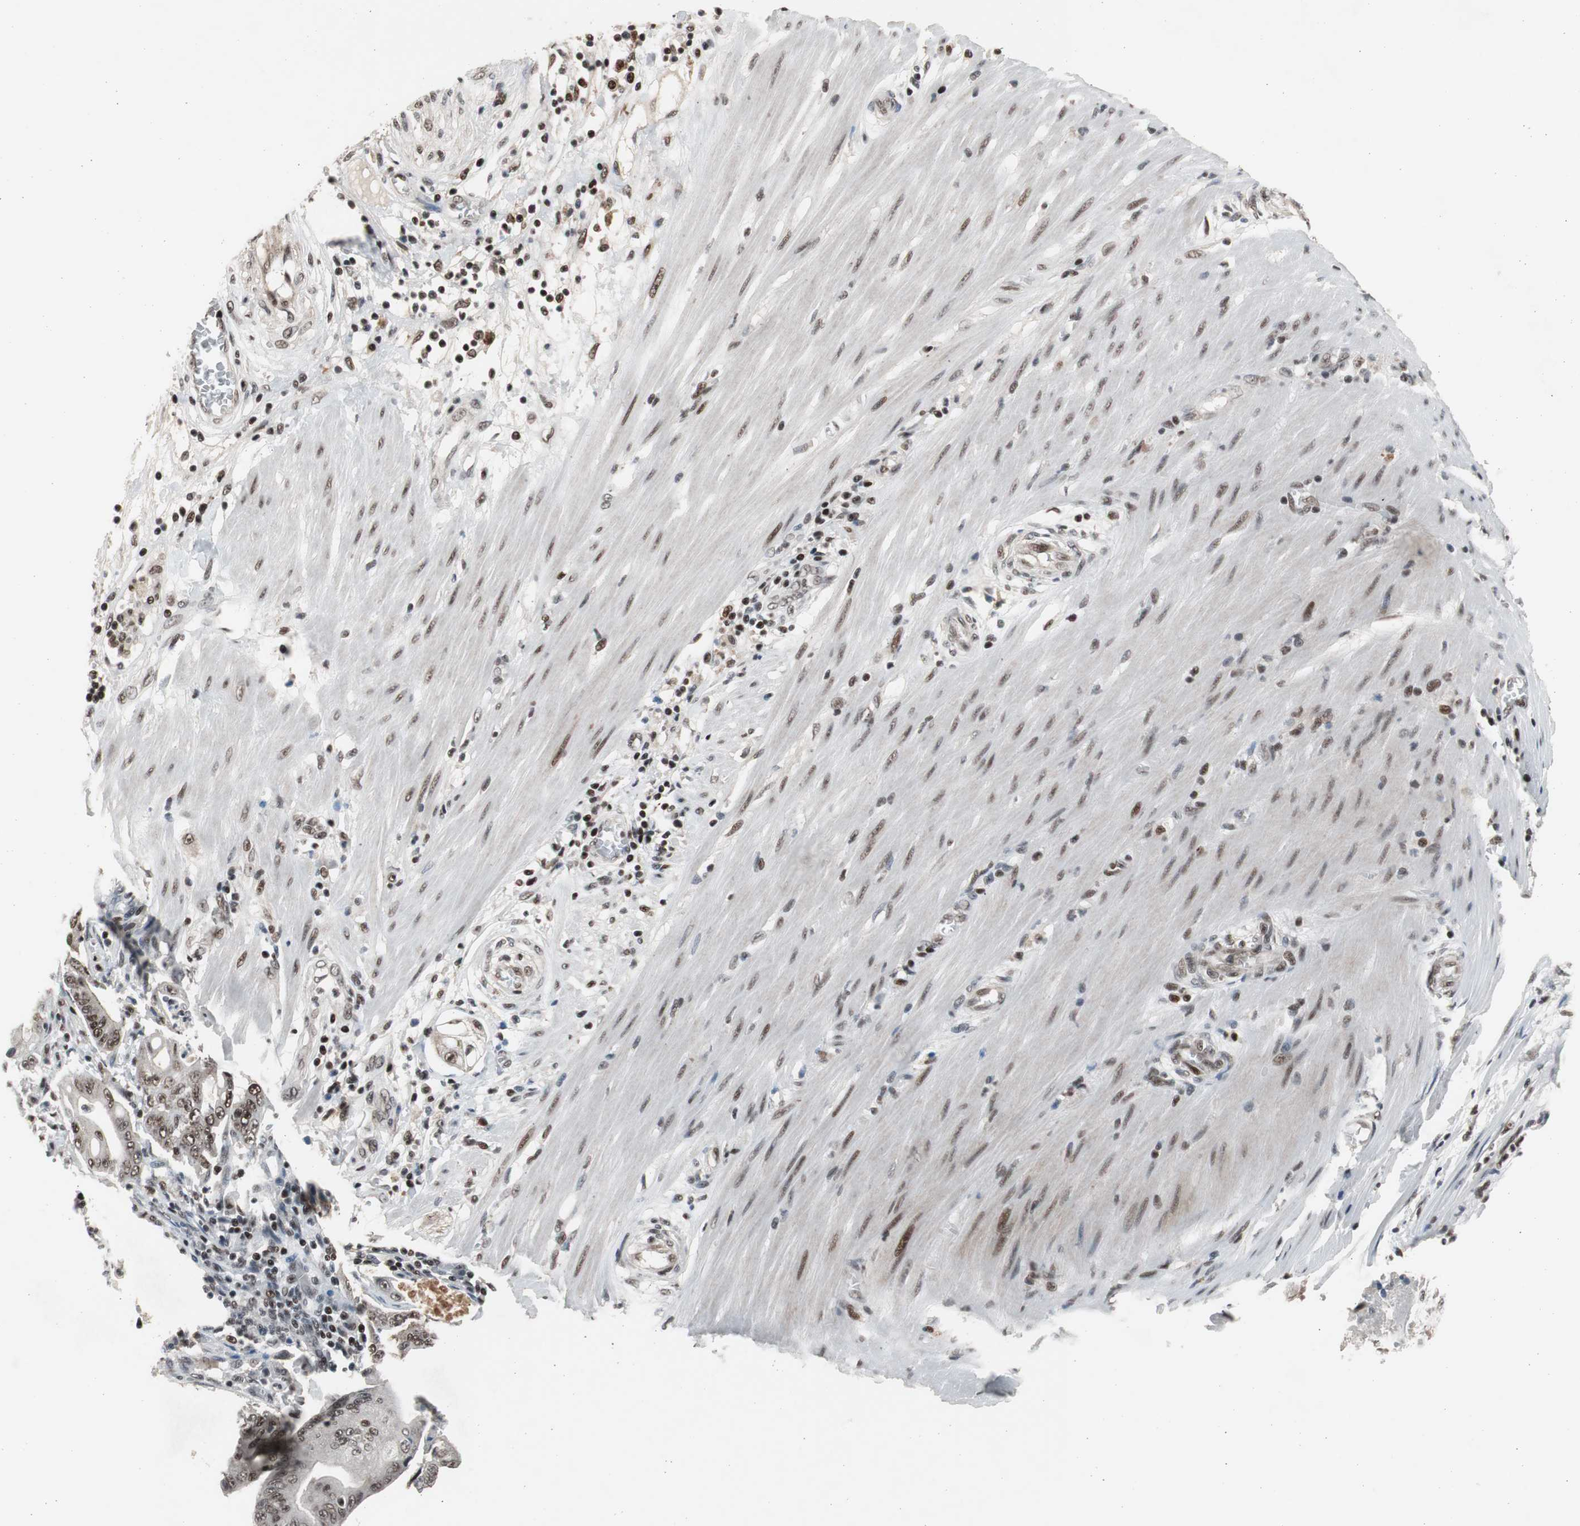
{"staining": {"intensity": "moderate", "quantity": ">75%", "location": "nuclear"}, "tissue": "pancreatic cancer", "cell_type": "Tumor cells", "image_type": "cancer", "snomed": [{"axis": "morphology", "description": "Normal tissue, NOS"}, {"axis": "topography", "description": "Lymph node"}], "caption": "Immunohistochemical staining of pancreatic cancer shows medium levels of moderate nuclear staining in approximately >75% of tumor cells. The staining is performed using DAB brown chromogen to label protein expression. The nuclei are counter-stained blue using hematoxylin.", "gene": "RPA1", "patient": {"sex": "male", "age": 62}}